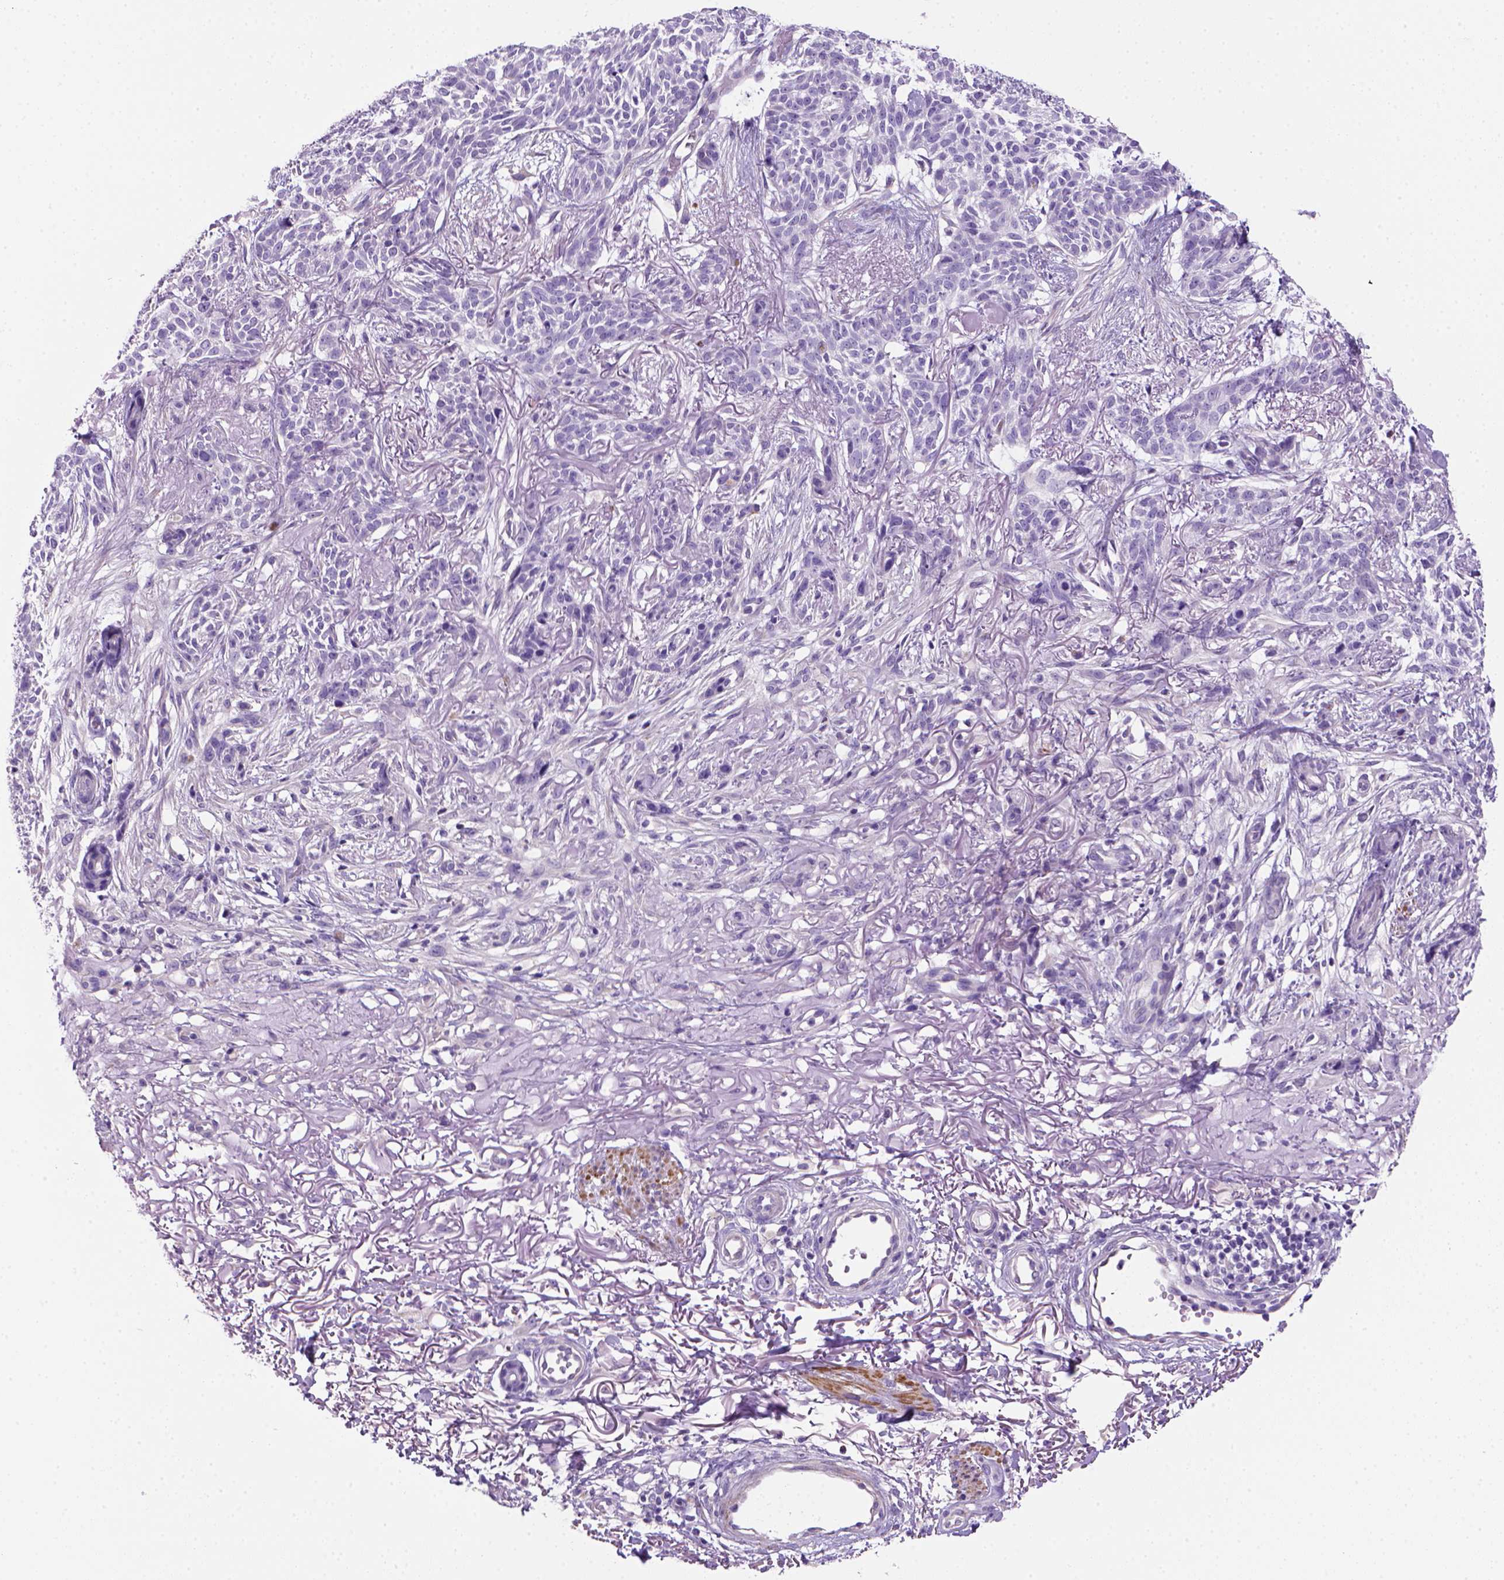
{"staining": {"intensity": "negative", "quantity": "none", "location": "none"}, "tissue": "skin cancer", "cell_type": "Tumor cells", "image_type": "cancer", "snomed": [{"axis": "morphology", "description": "Basal cell carcinoma"}, {"axis": "topography", "description": "Skin"}], "caption": "IHC image of basal cell carcinoma (skin) stained for a protein (brown), which displays no positivity in tumor cells.", "gene": "ARHGEF33", "patient": {"sex": "male", "age": 74}}